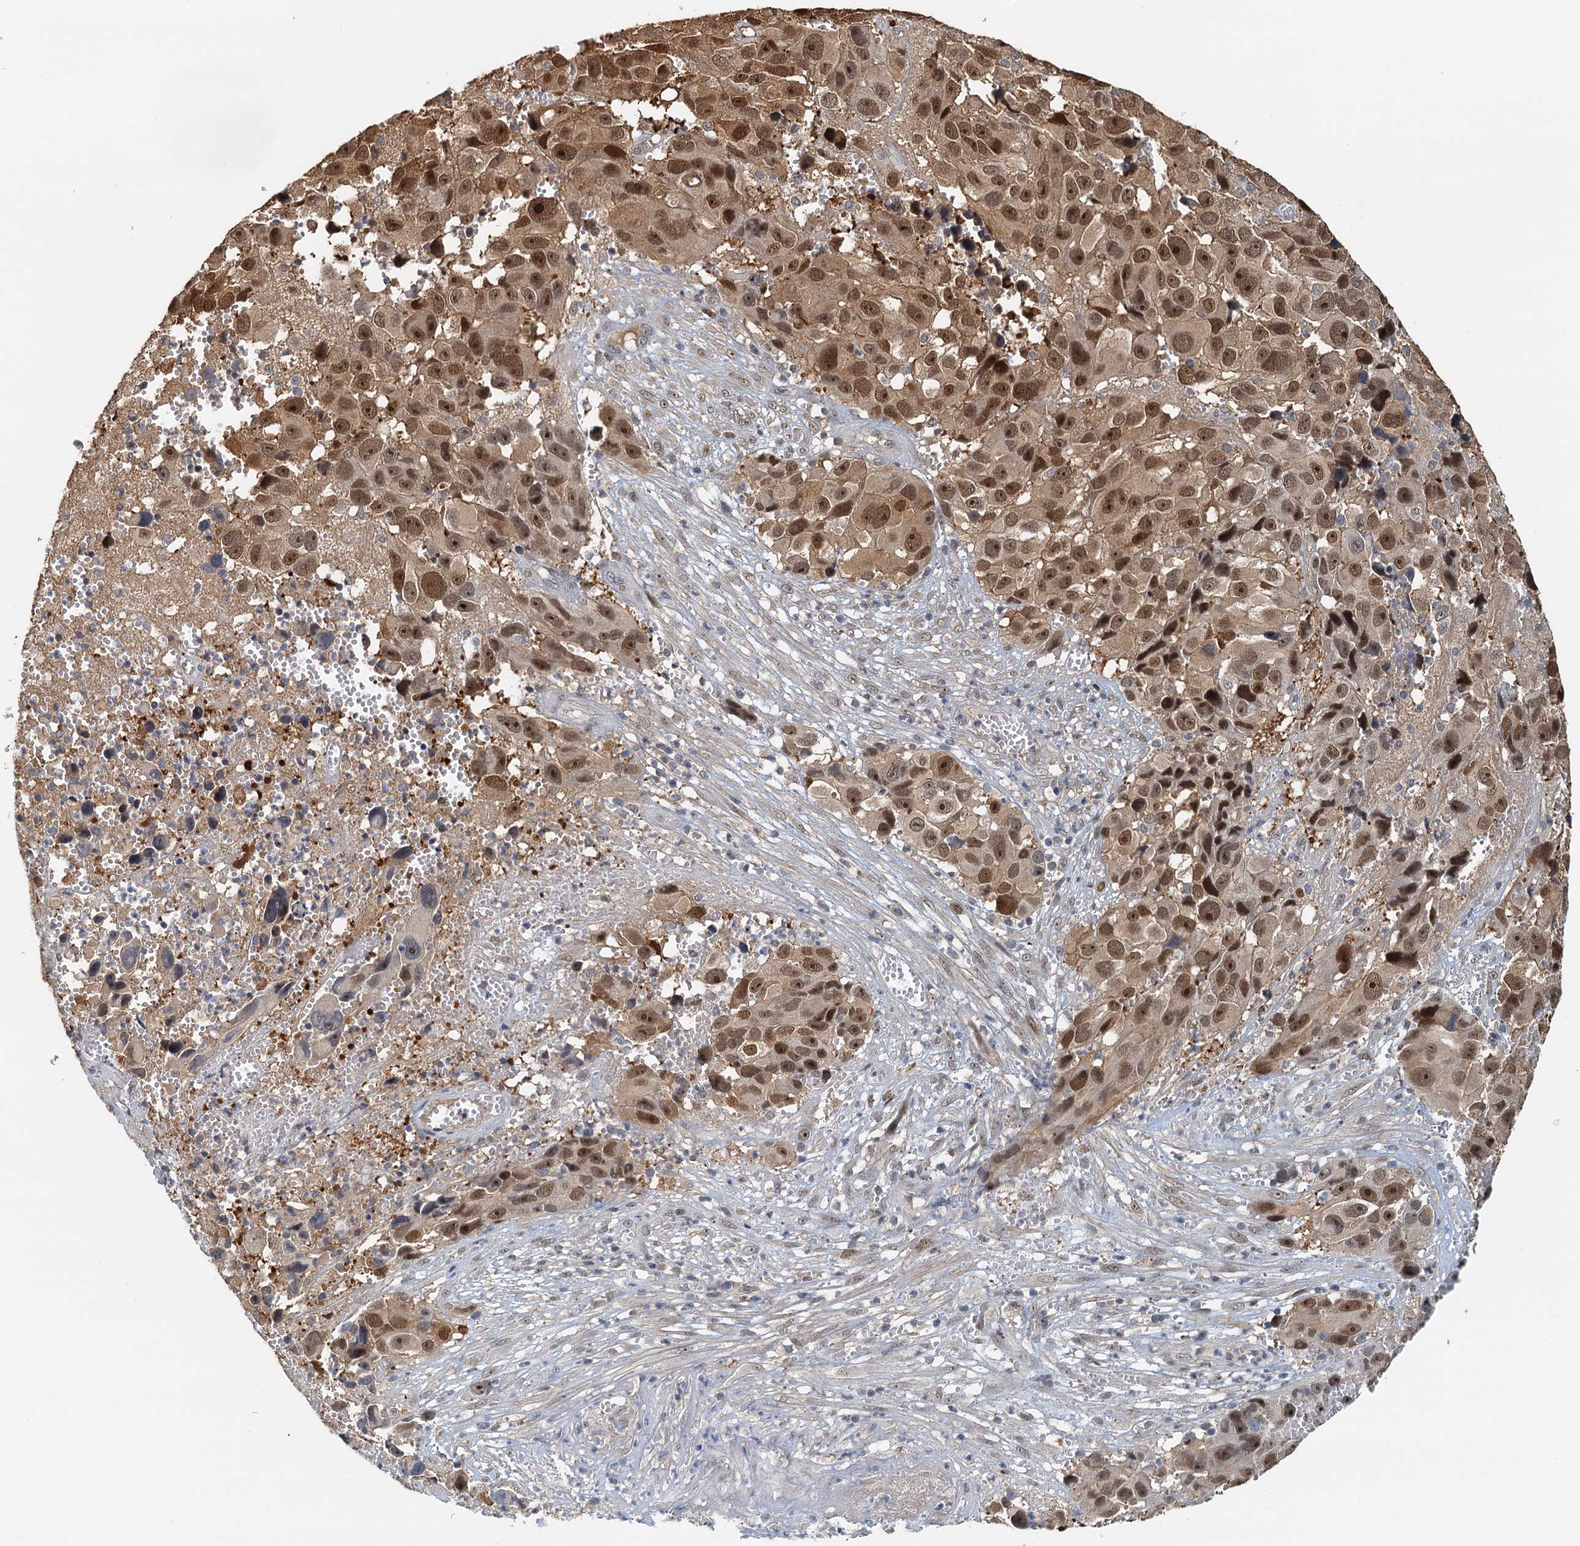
{"staining": {"intensity": "moderate", "quantity": ">75%", "location": "cytoplasmic/membranous,nuclear"}, "tissue": "melanoma", "cell_type": "Tumor cells", "image_type": "cancer", "snomed": [{"axis": "morphology", "description": "Malignant melanoma, NOS"}, {"axis": "topography", "description": "Skin"}], "caption": "IHC of human melanoma exhibits medium levels of moderate cytoplasmic/membranous and nuclear expression in about >75% of tumor cells.", "gene": "SPINDOC", "patient": {"sex": "male", "age": 84}}